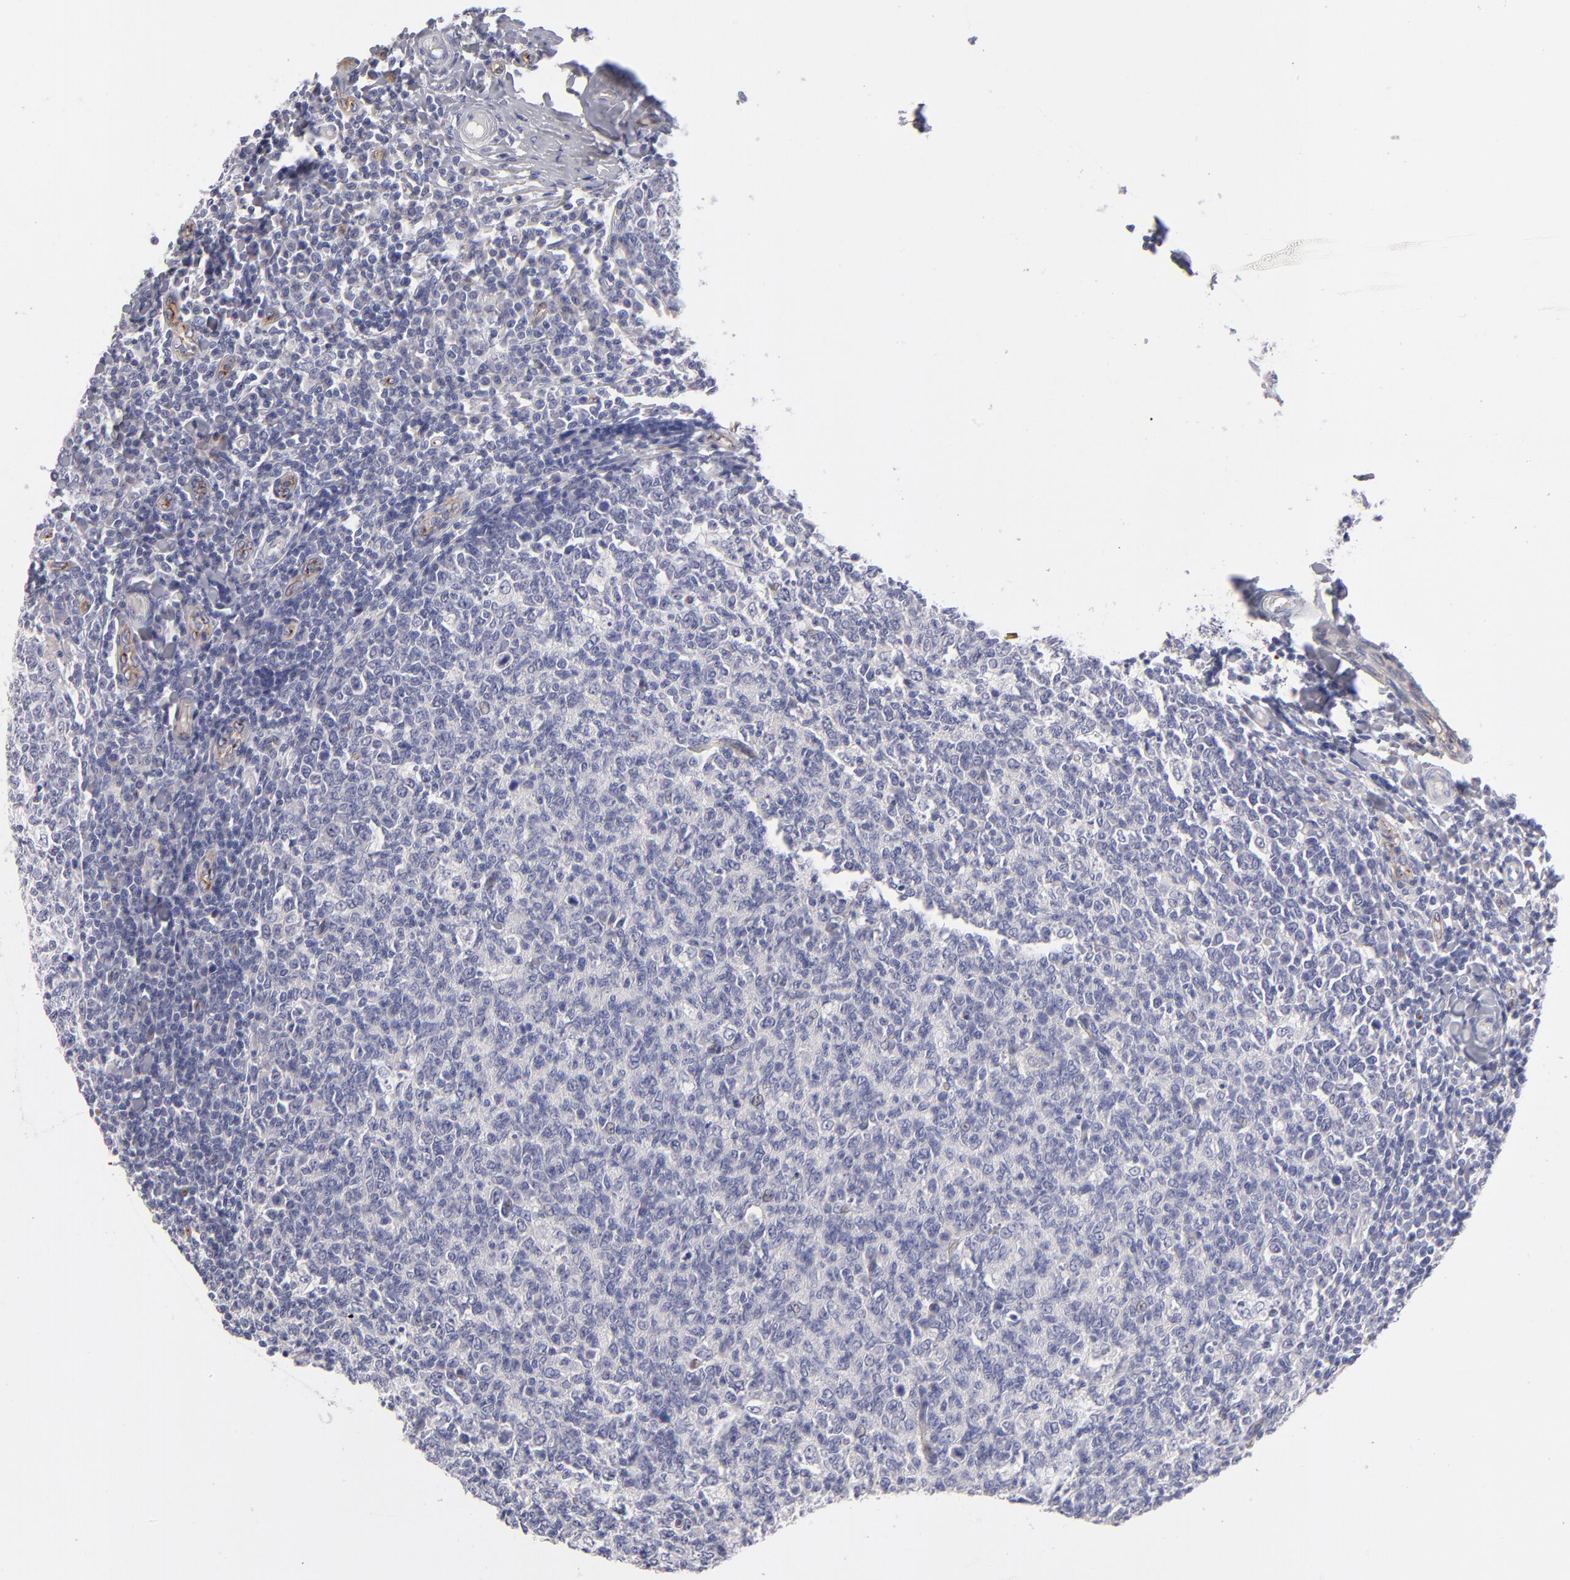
{"staining": {"intensity": "negative", "quantity": "none", "location": "none"}, "tissue": "tonsil", "cell_type": "Germinal center cells", "image_type": "normal", "snomed": [{"axis": "morphology", "description": "Normal tissue, NOS"}, {"axis": "topography", "description": "Tonsil"}], "caption": "This is an immunohistochemistry image of normal human tonsil. There is no positivity in germinal center cells.", "gene": "PLVAP", "patient": {"sex": "male", "age": 6}}